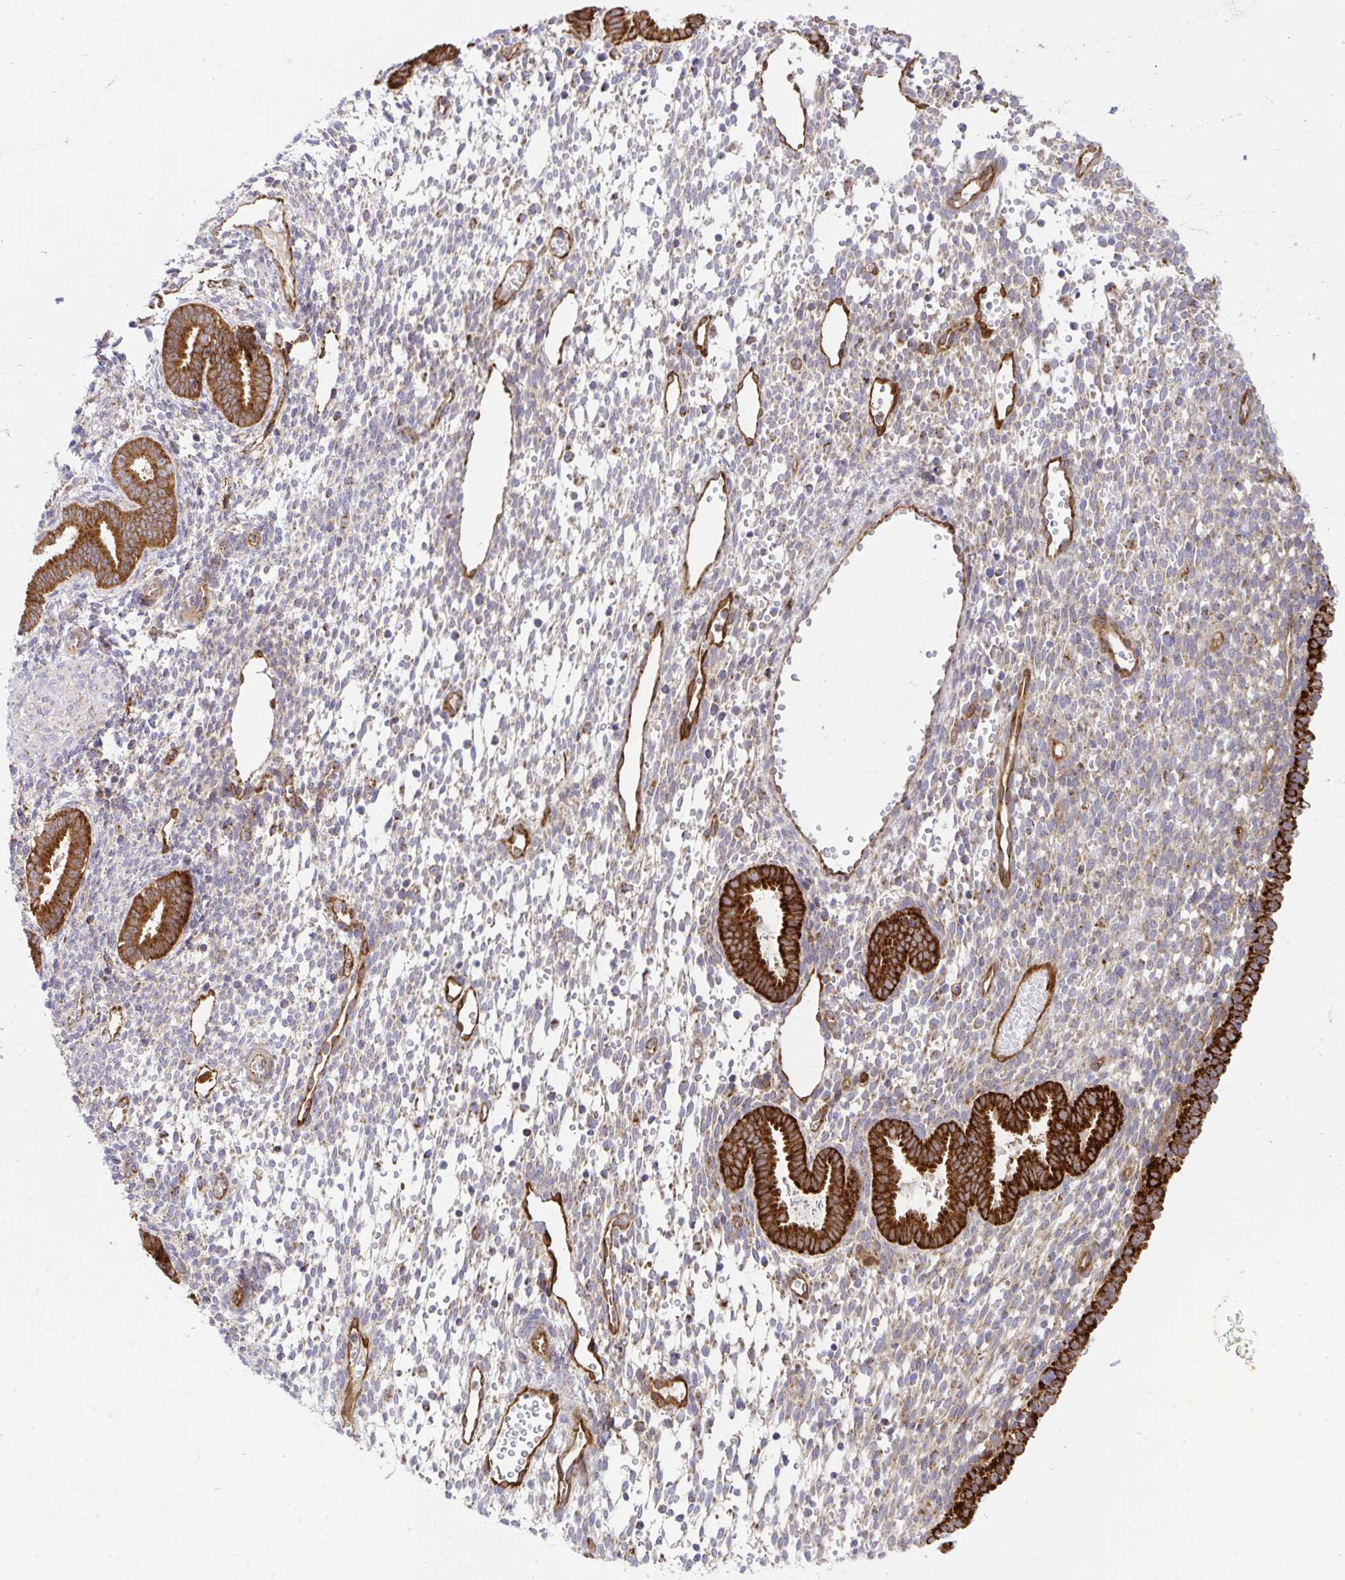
{"staining": {"intensity": "negative", "quantity": "none", "location": "none"}, "tissue": "endometrium", "cell_type": "Cells in endometrial stroma", "image_type": "normal", "snomed": [{"axis": "morphology", "description": "Normal tissue, NOS"}, {"axis": "topography", "description": "Endometrium"}], "caption": "Immunohistochemistry (IHC) of benign endometrium displays no expression in cells in endometrial stroma. (DAB (3,3'-diaminobenzidine) IHC, high magnification).", "gene": "LIMS1", "patient": {"sex": "female", "age": 36}}